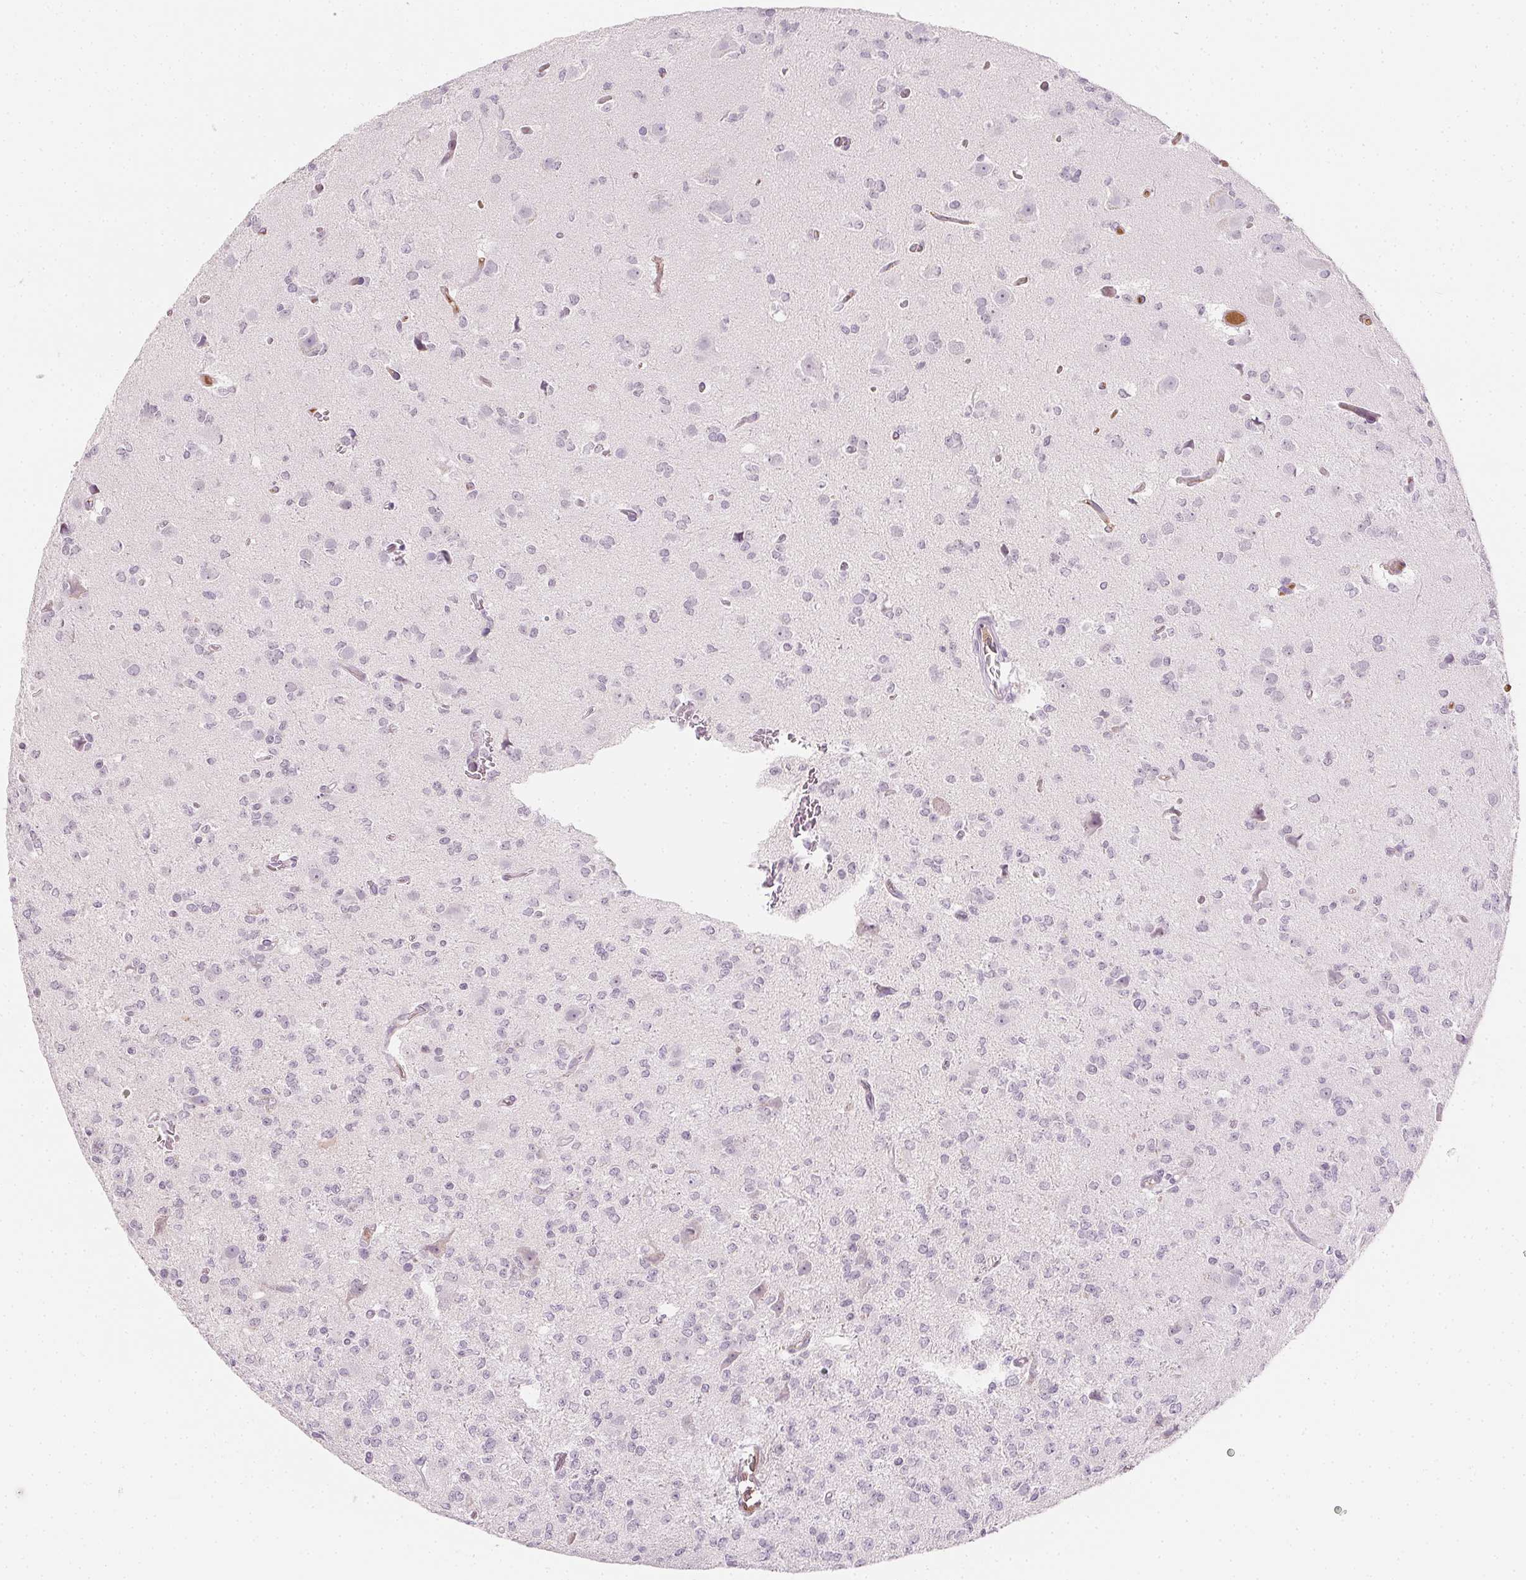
{"staining": {"intensity": "negative", "quantity": "none", "location": "none"}, "tissue": "glioma", "cell_type": "Tumor cells", "image_type": "cancer", "snomed": [{"axis": "morphology", "description": "Glioma, malignant, Low grade"}, {"axis": "topography", "description": "Brain"}], "caption": "DAB immunohistochemical staining of glioma demonstrates no significant positivity in tumor cells.", "gene": "AFM", "patient": {"sex": "male", "age": 27}}